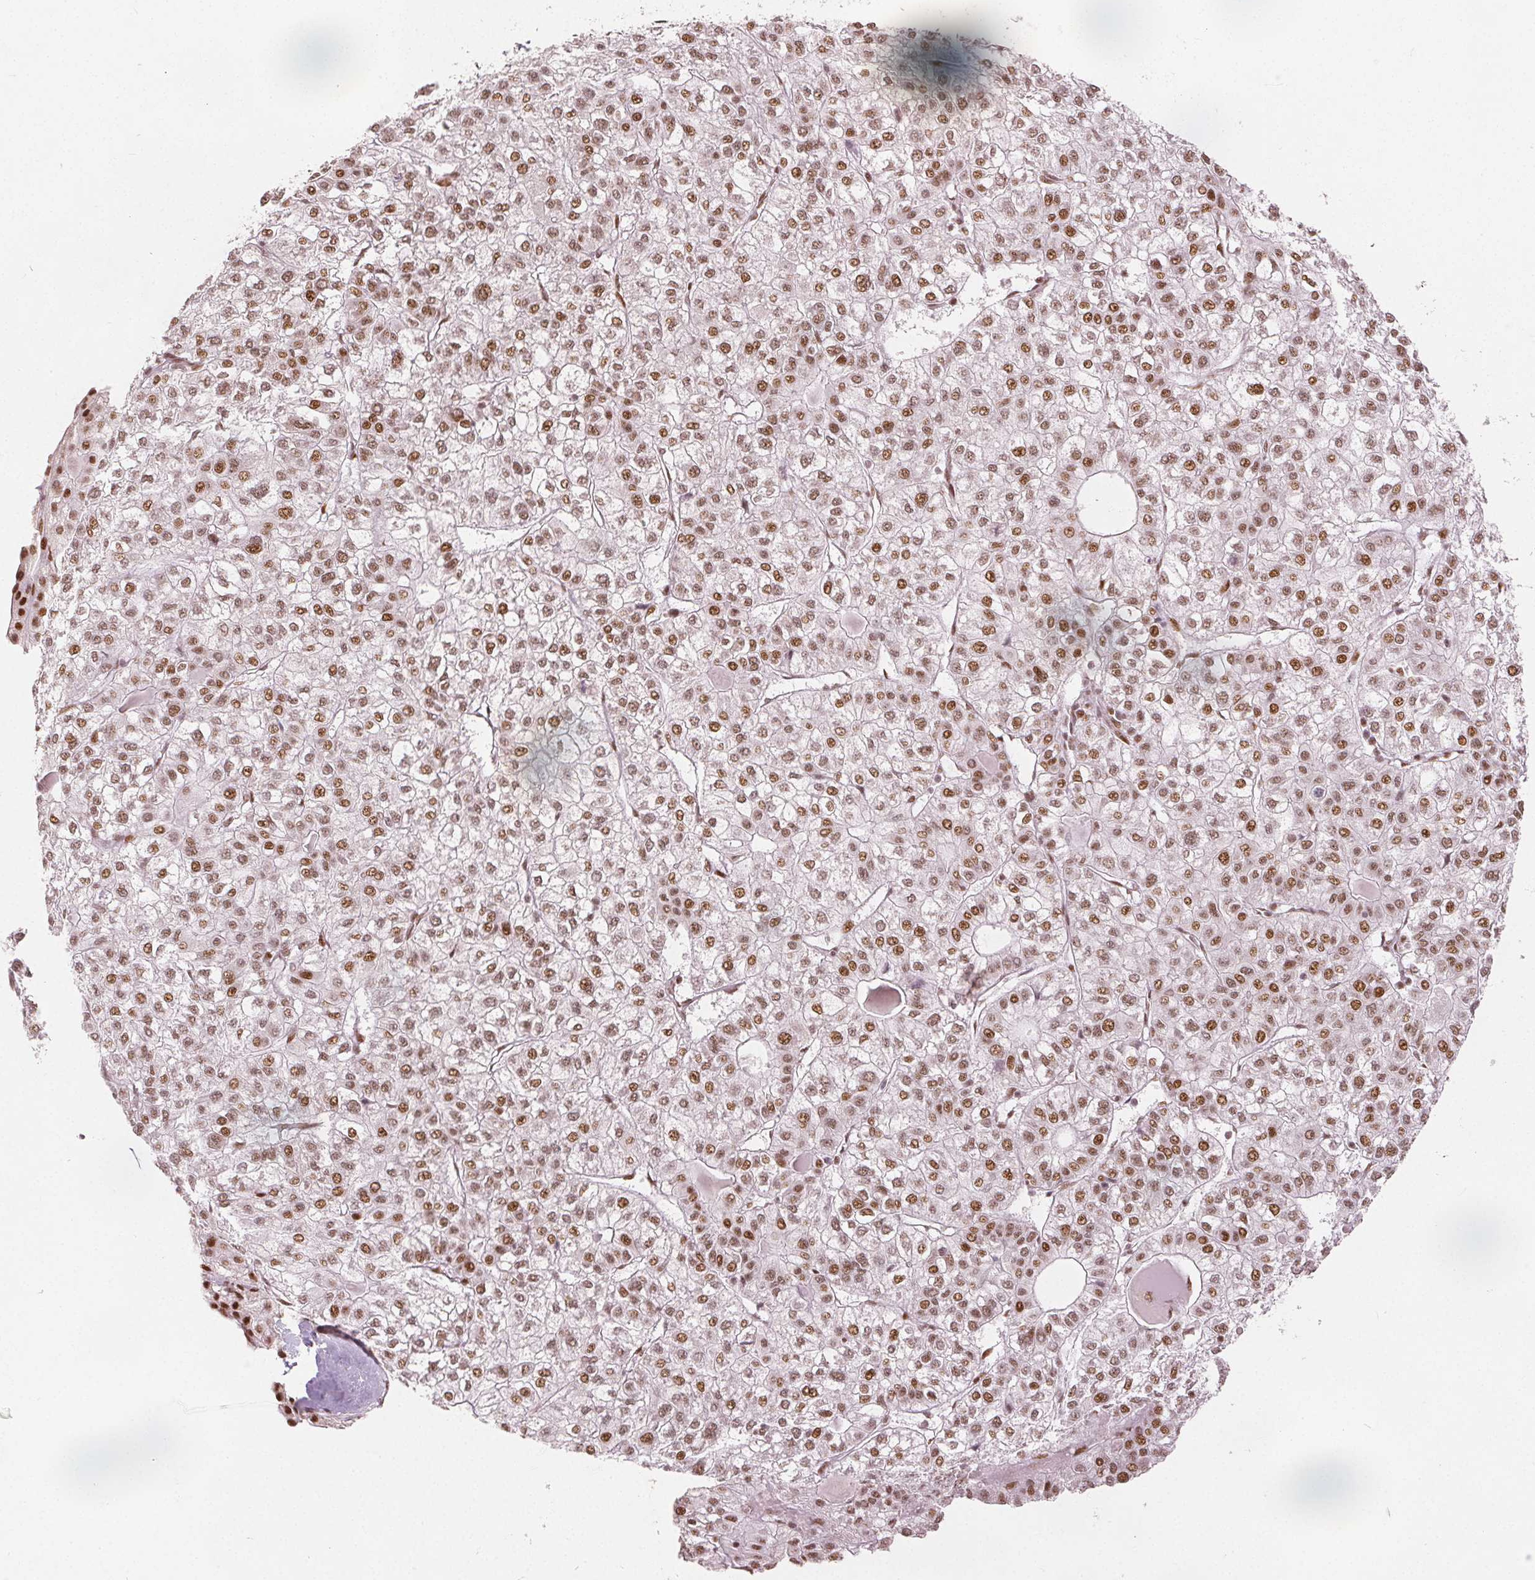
{"staining": {"intensity": "moderate", "quantity": ">75%", "location": "nuclear"}, "tissue": "liver cancer", "cell_type": "Tumor cells", "image_type": "cancer", "snomed": [{"axis": "morphology", "description": "Carcinoma, Hepatocellular, NOS"}, {"axis": "topography", "description": "Liver"}], "caption": "The micrograph exhibits staining of liver cancer, revealing moderate nuclear protein staining (brown color) within tumor cells.", "gene": "ZNF703", "patient": {"sex": "female", "age": 43}}